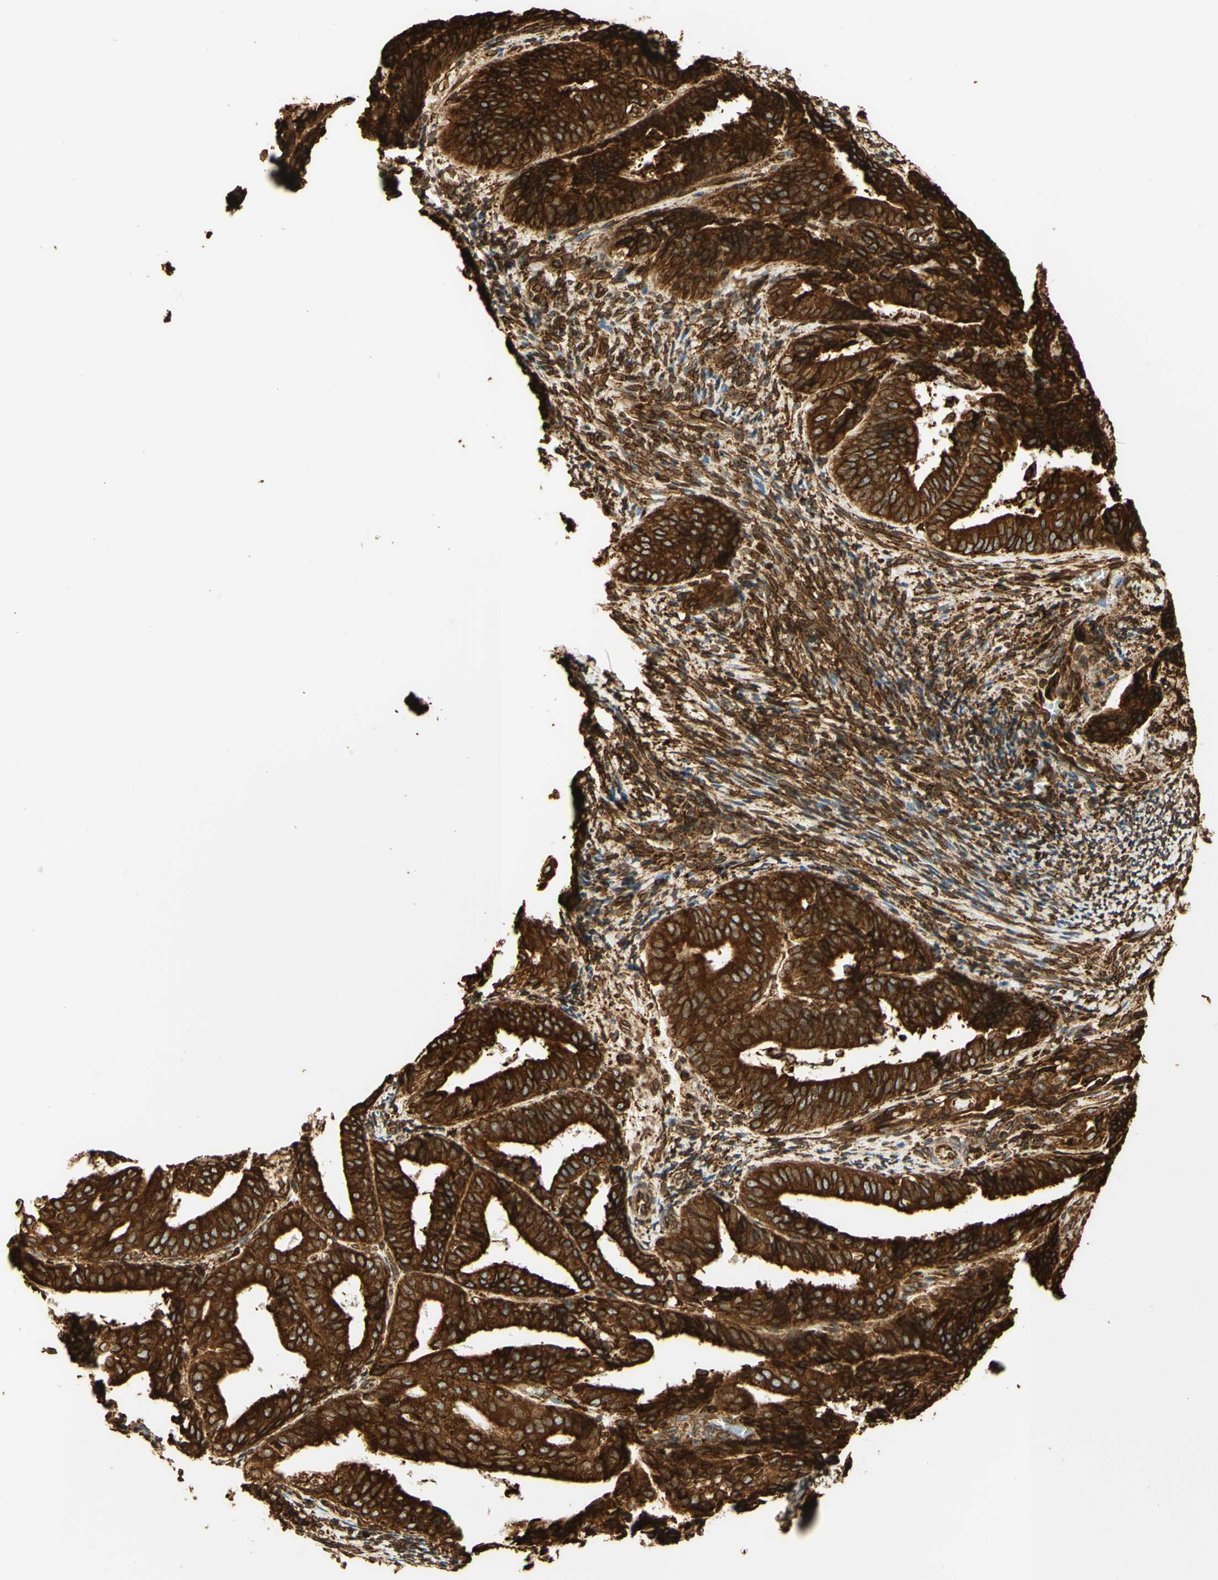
{"staining": {"intensity": "strong", "quantity": ">75%", "location": "cytoplasmic/membranous"}, "tissue": "endometrial cancer", "cell_type": "Tumor cells", "image_type": "cancer", "snomed": [{"axis": "morphology", "description": "Adenocarcinoma, NOS"}, {"axis": "topography", "description": "Endometrium"}], "caption": "Adenocarcinoma (endometrial) stained with a protein marker demonstrates strong staining in tumor cells.", "gene": "CANX", "patient": {"sex": "female", "age": 63}}